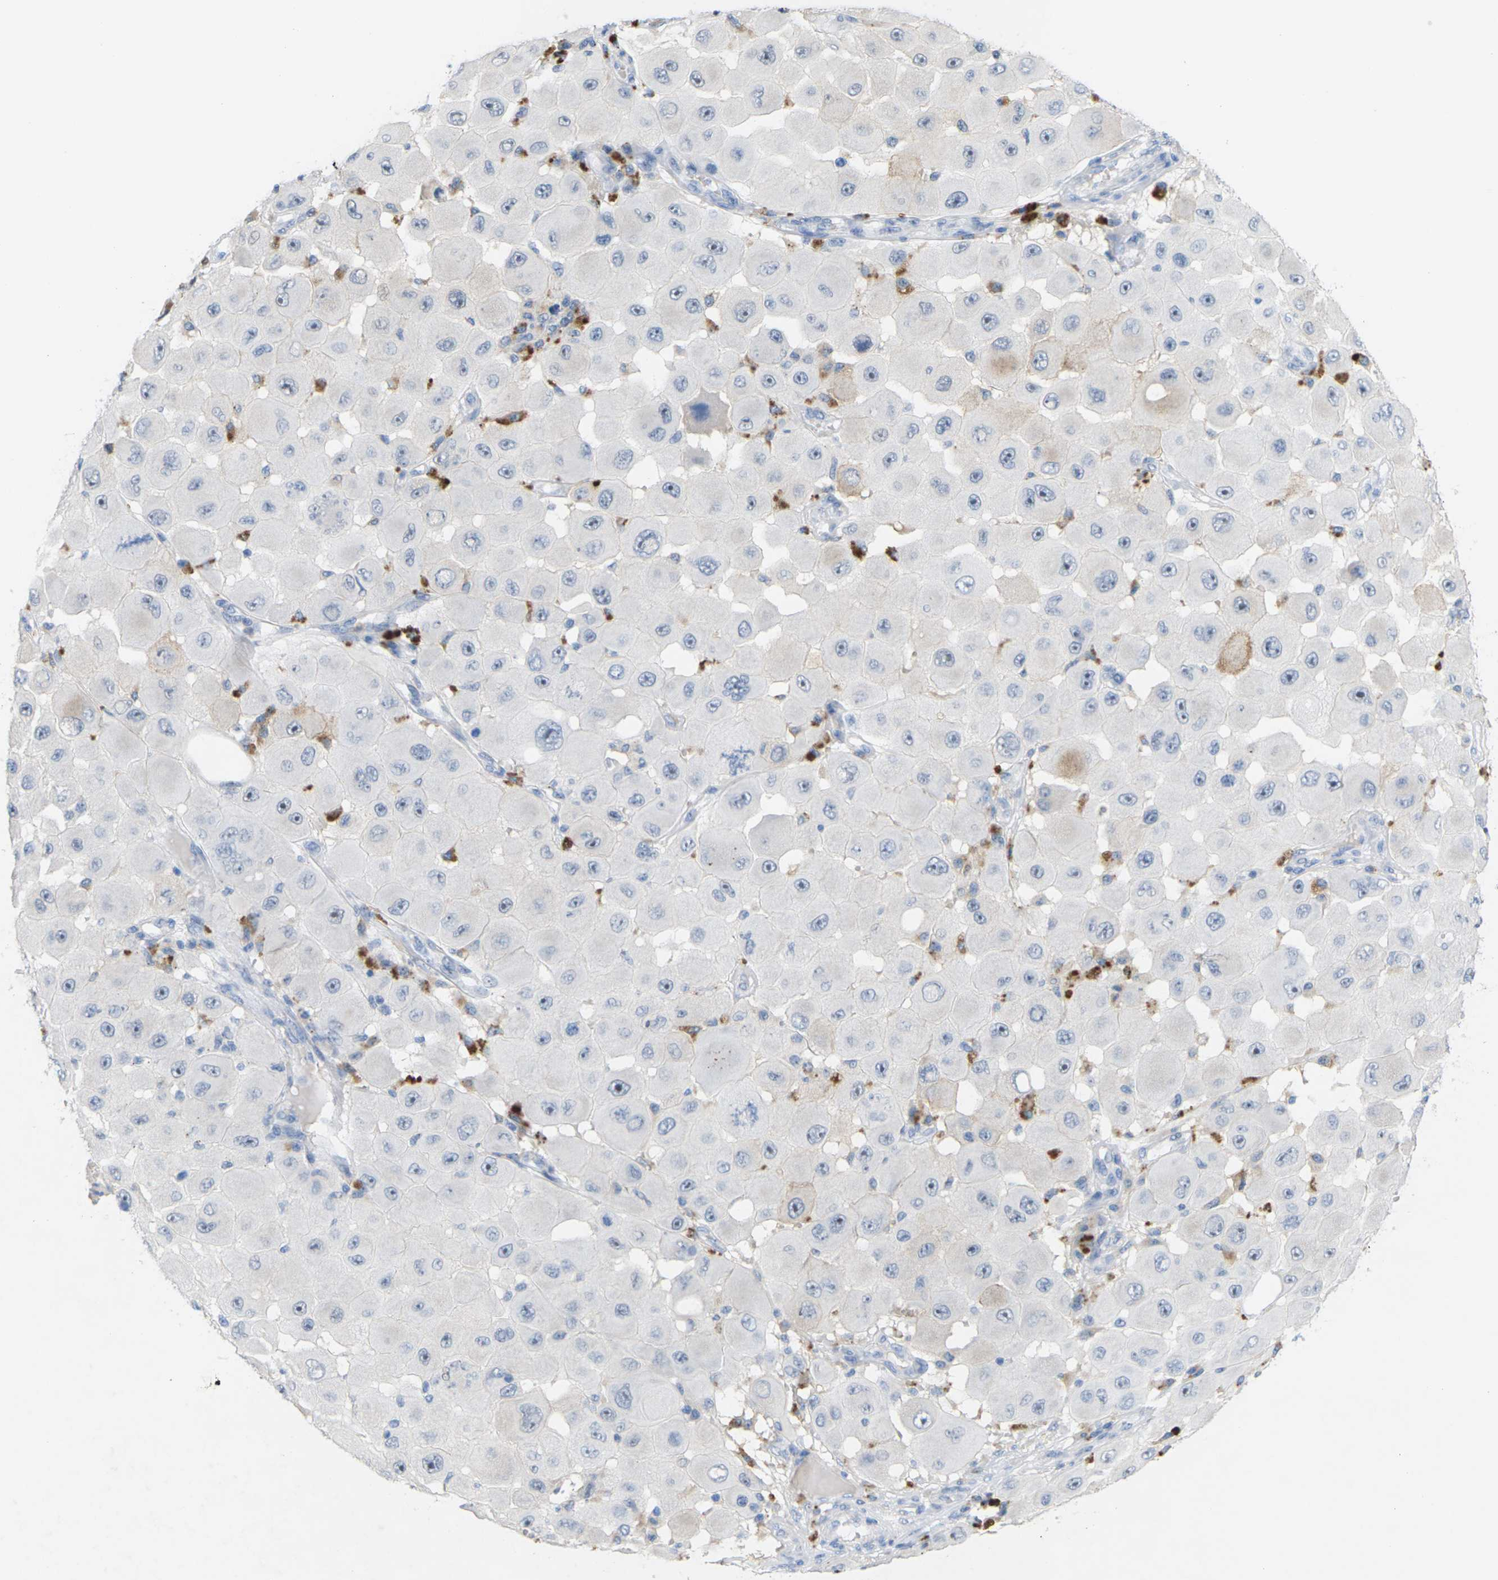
{"staining": {"intensity": "negative", "quantity": "none", "location": "none"}, "tissue": "melanoma", "cell_type": "Tumor cells", "image_type": "cancer", "snomed": [{"axis": "morphology", "description": "Malignant melanoma, NOS"}, {"axis": "topography", "description": "Skin"}], "caption": "IHC of human melanoma displays no staining in tumor cells.", "gene": "CLDN3", "patient": {"sex": "female", "age": 81}}